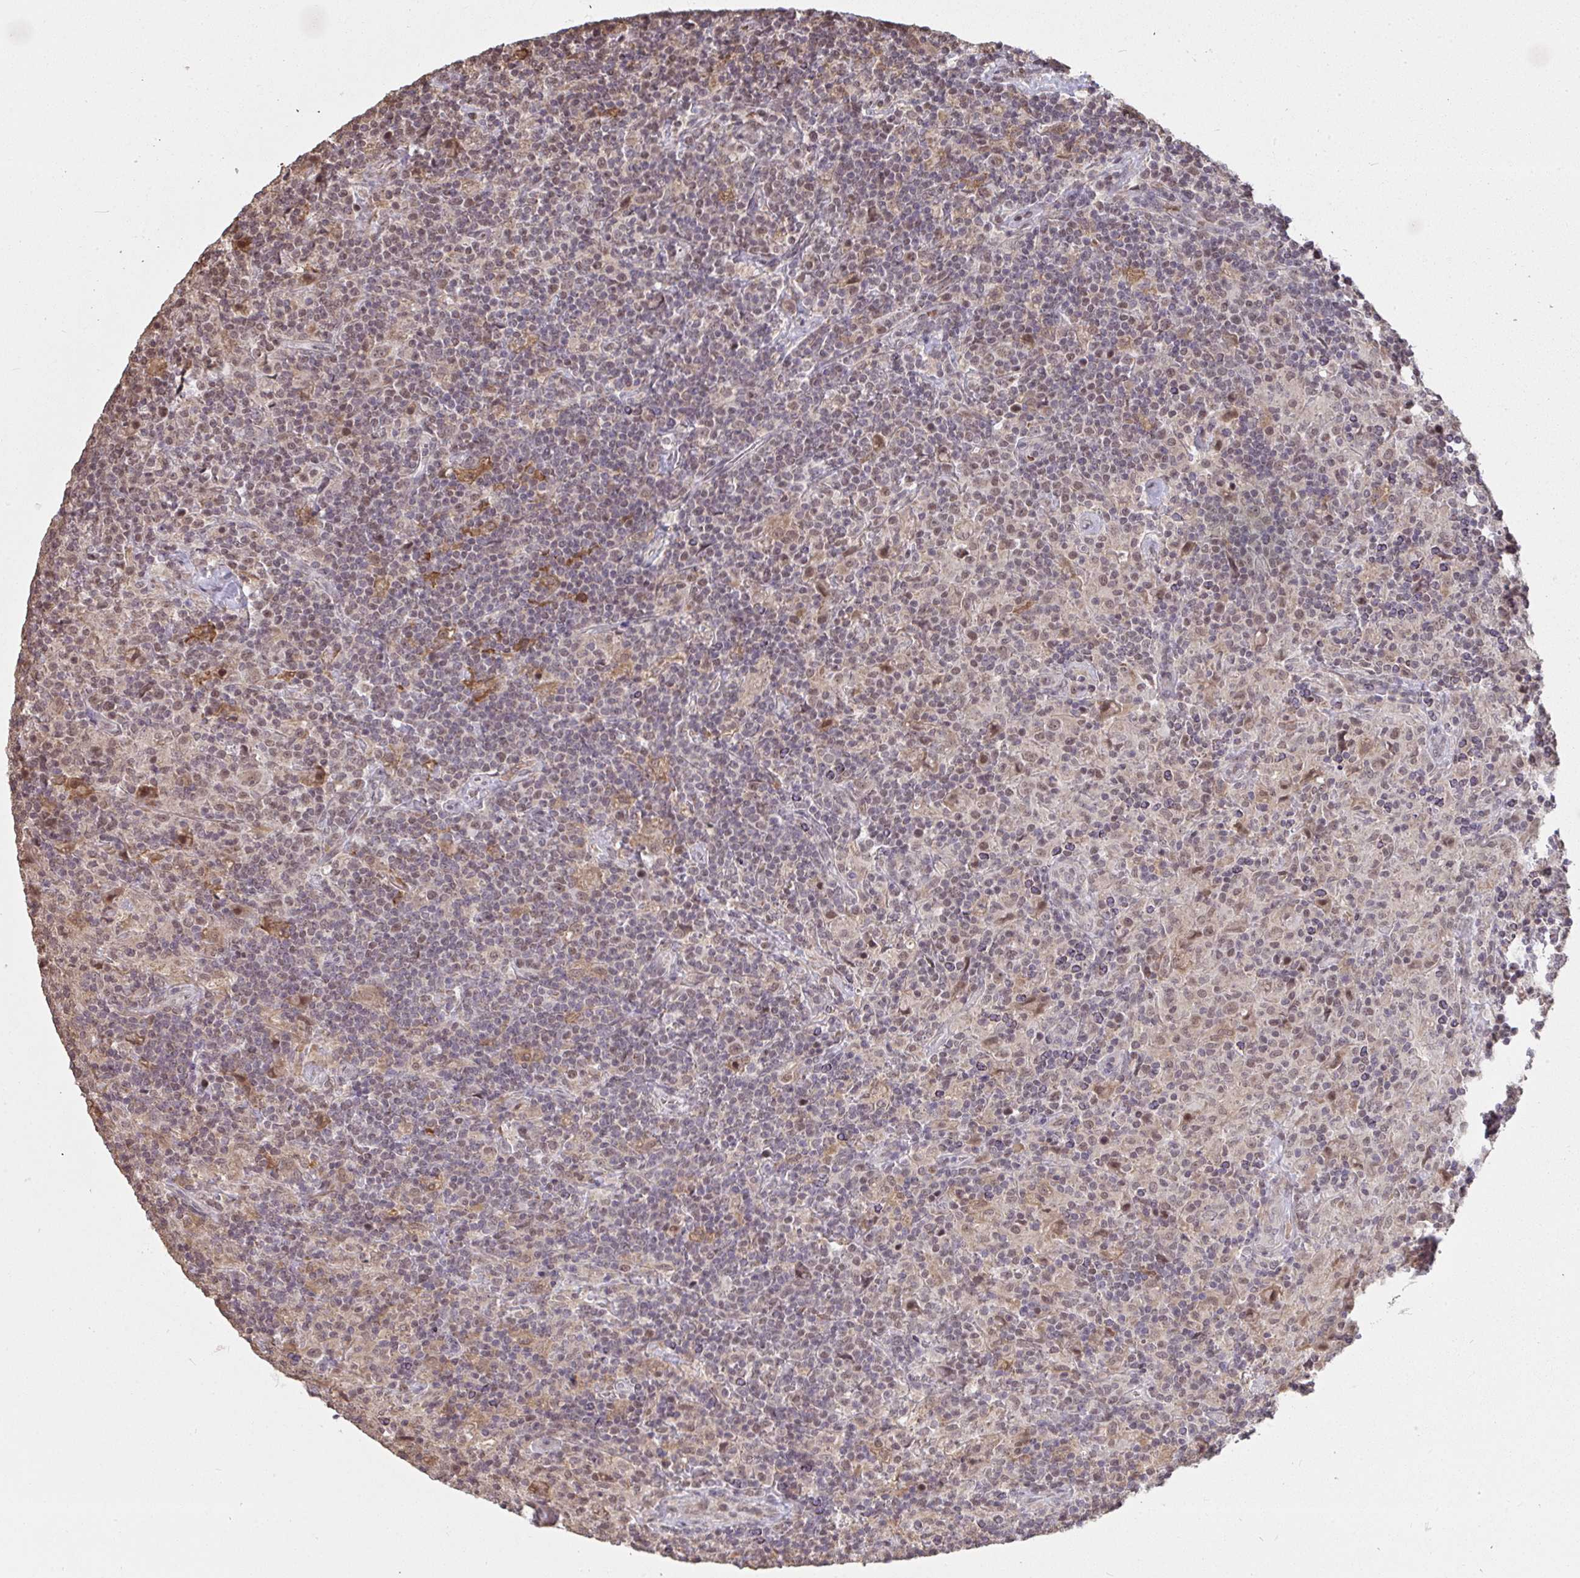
{"staining": {"intensity": "moderate", "quantity": ">75%", "location": "nuclear"}, "tissue": "lymphoma", "cell_type": "Tumor cells", "image_type": "cancer", "snomed": [{"axis": "morphology", "description": "Hodgkin's disease, NOS"}, {"axis": "topography", "description": "Lymph node"}], "caption": "An IHC histopathology image of neoplastic tissue is shown. Protein staining in brown labels moderate nuclear positivity in lymphoma within tumor cells. The protein is shown in brown color, while the nuclei are stained blue.", "gene": "SAP30", "patient": {"sex": "male", "age": 70}}